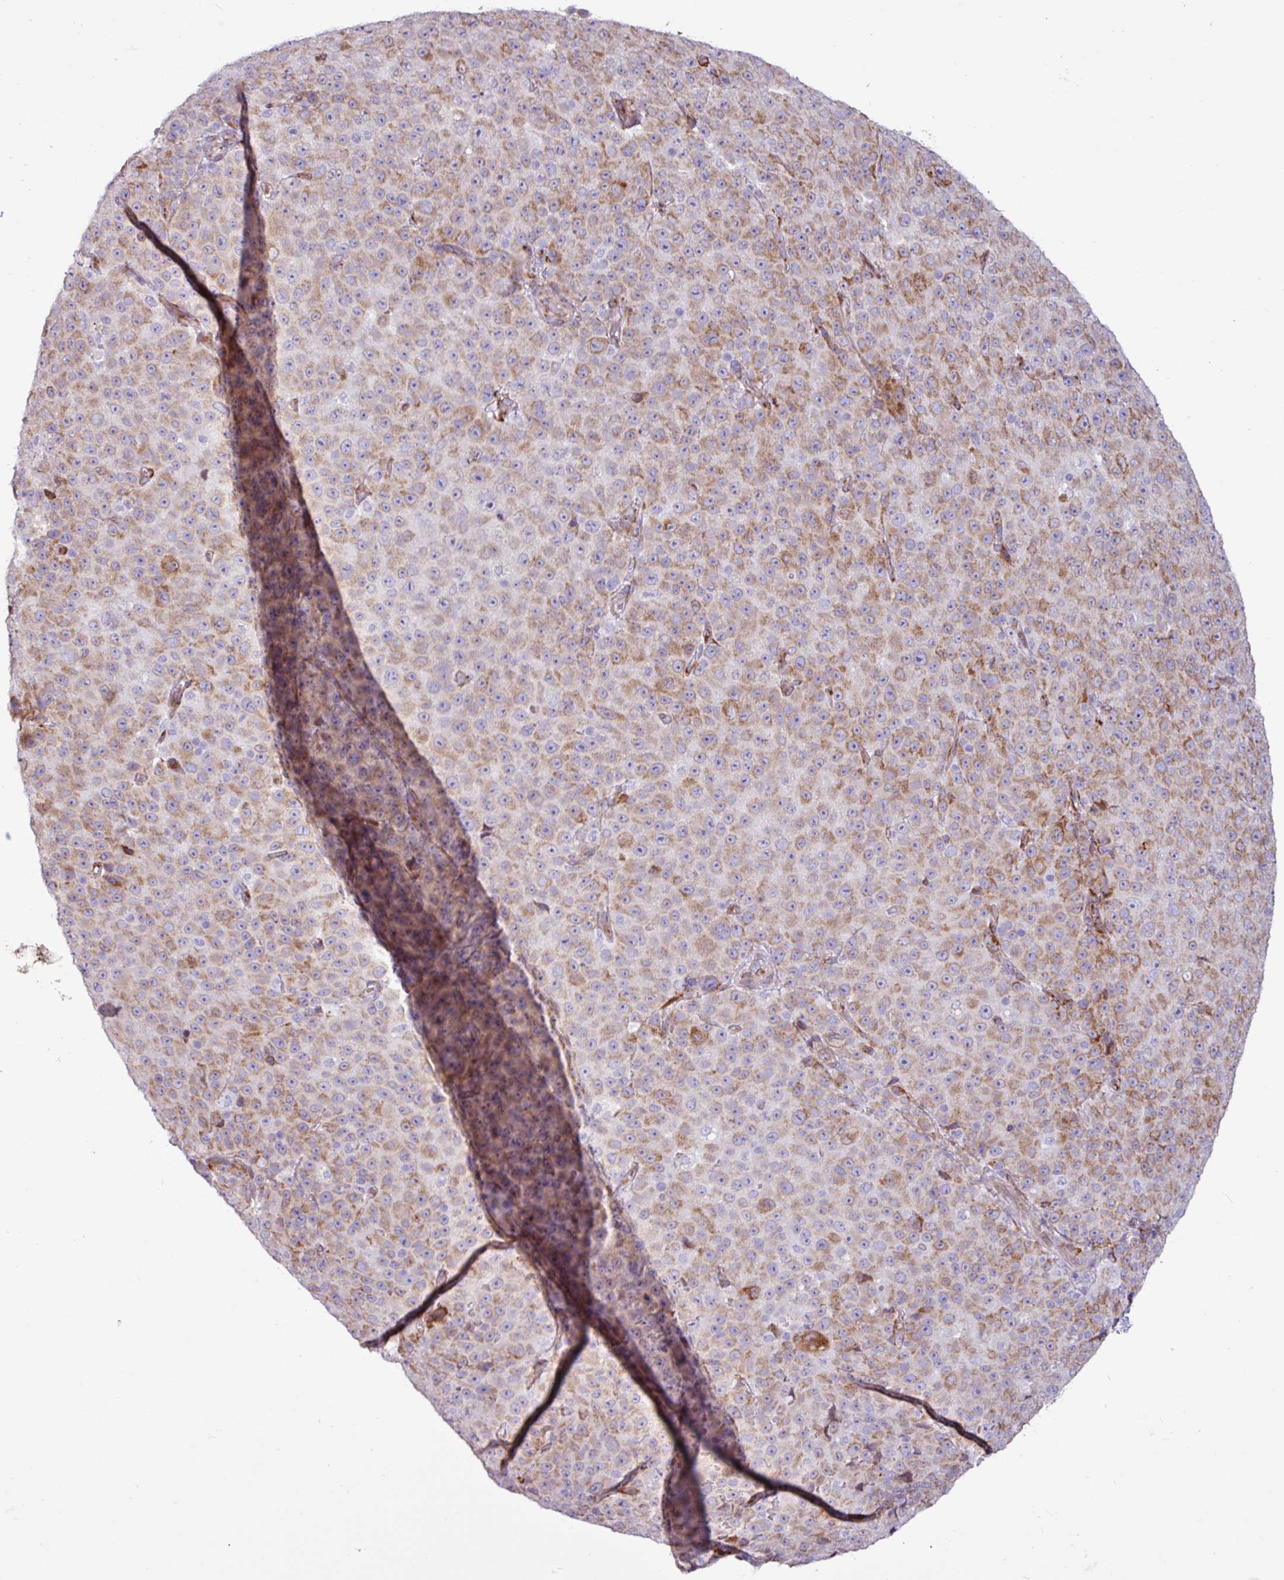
{"staining": {"intensity": "moderate", "quantity": ">75%", "location": "cytoplasmic/membranous"}, "tissue": "melanoma", "cell_type": "Tumor cells", "image_type": "cancer", "snomed": [{"axis": "morphology", "description": "Malignant melanoma, Metastatic site"}, {"axis": "topography", "description": "Skin"}, {"axis": "topography", "description": "Lymph node"}], "caption": "The histopathology image displays immunohistochemical staining of malignant melanoma (metastatic site). There is moderate cytoplasmic/membranous expression is identified in about >75% of tumor cells. The protein is shown in brown color, while the nuclei are stained blue.", "gene": "PPP1R35", "patient": {"sex": "male", "age": 66}}